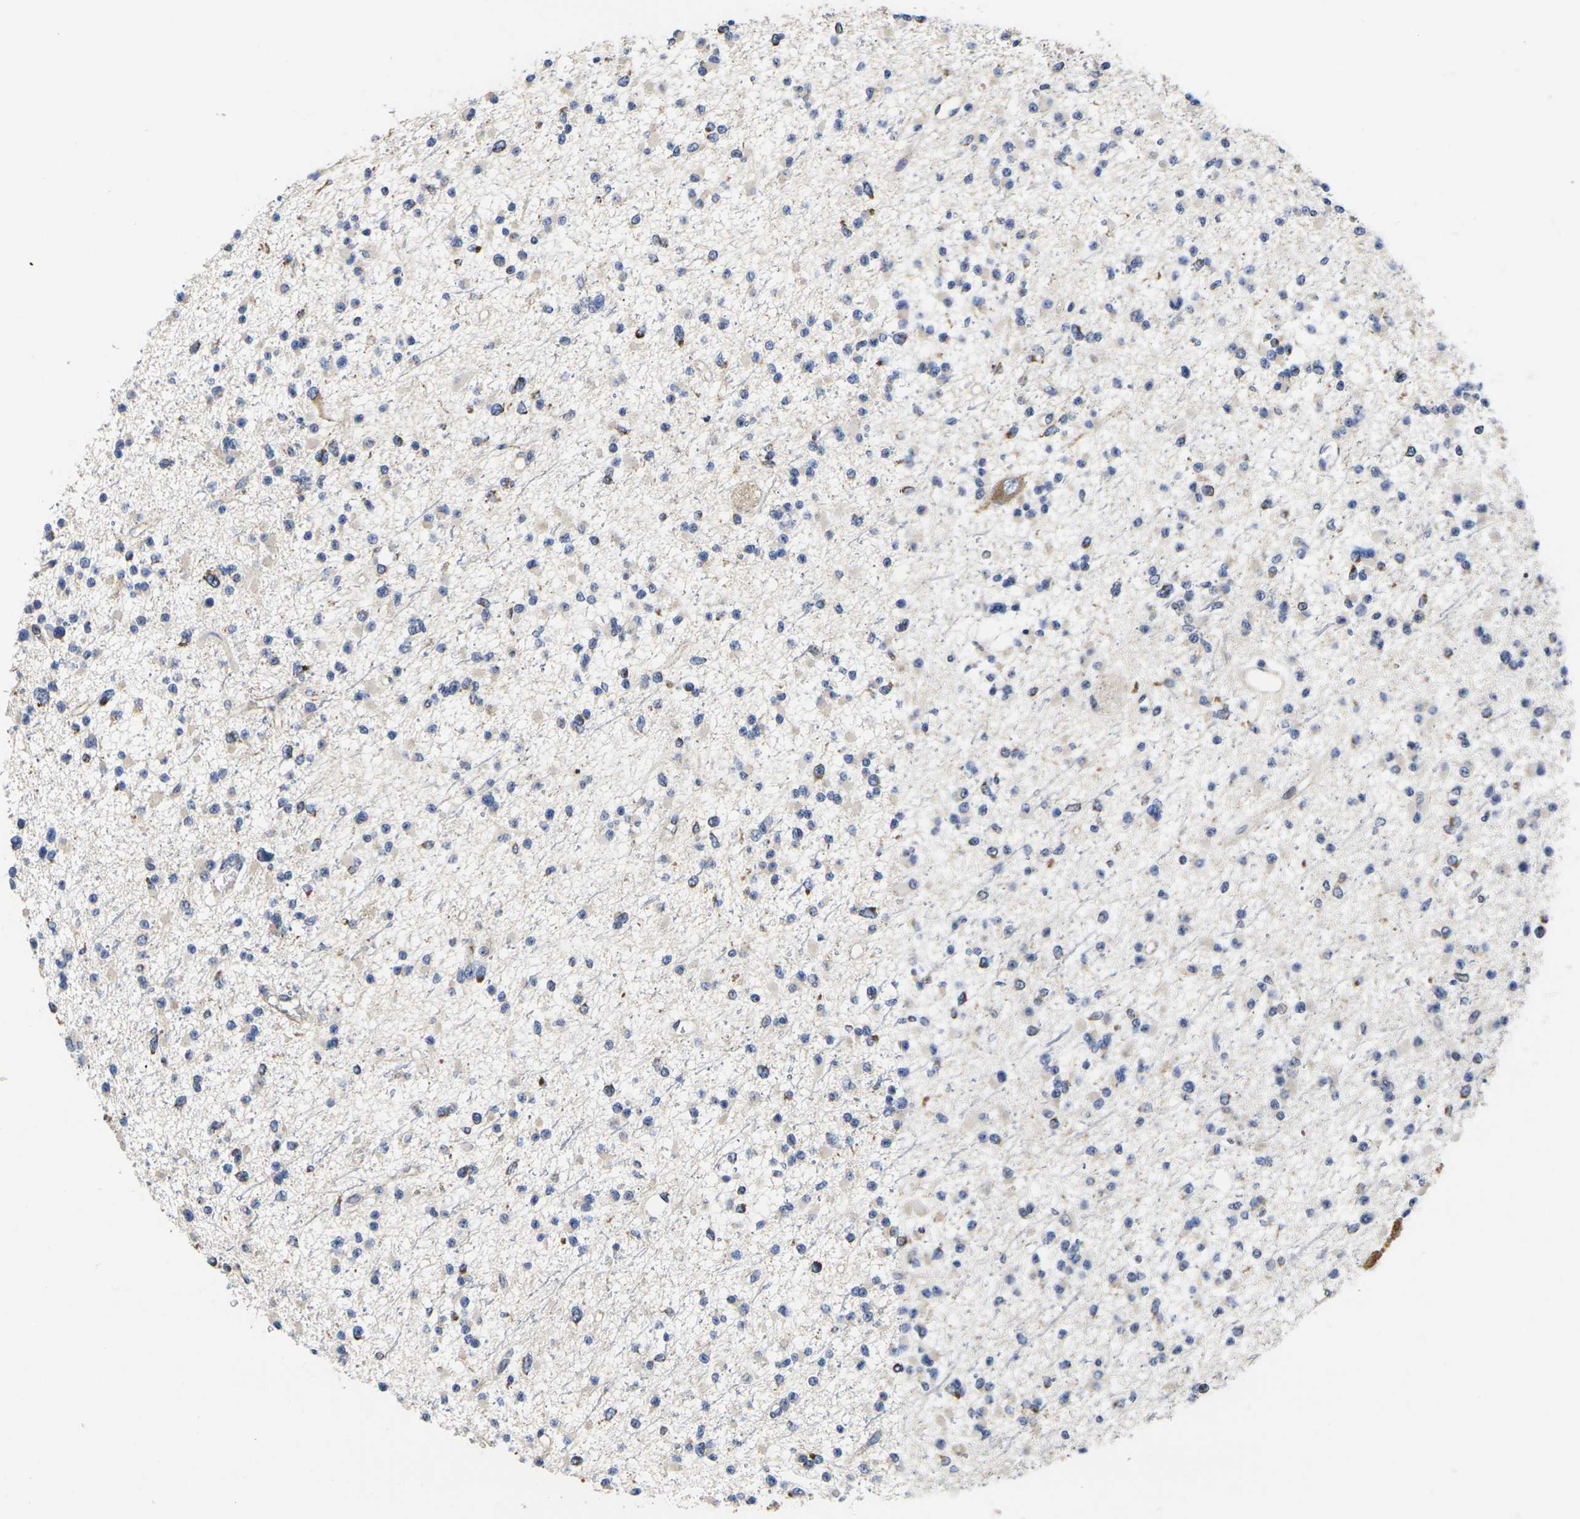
{"staining": {"intensity": "strong", "quantity": "<25%", "location": "cytoplasmic/membranous"}, "tissue": "glioma", "cell_type": "Tumor cells", "image_type": "cancer", "snomed": [{"axis": "morphology", "description": "Glioma, malignant, Low grade"}, {"axis": "topography", "description": "Brain"}], "caption": "High-power microscopy captured an immunohistochemistry (IHC) photomicrograph of malignant glioma (low-grade), revealing strong cytoplasmic/membranous staining in approximately <25% of tumor cells.", "gene": "P2RY11", "patient": {"sex": "female", "age": 22}}